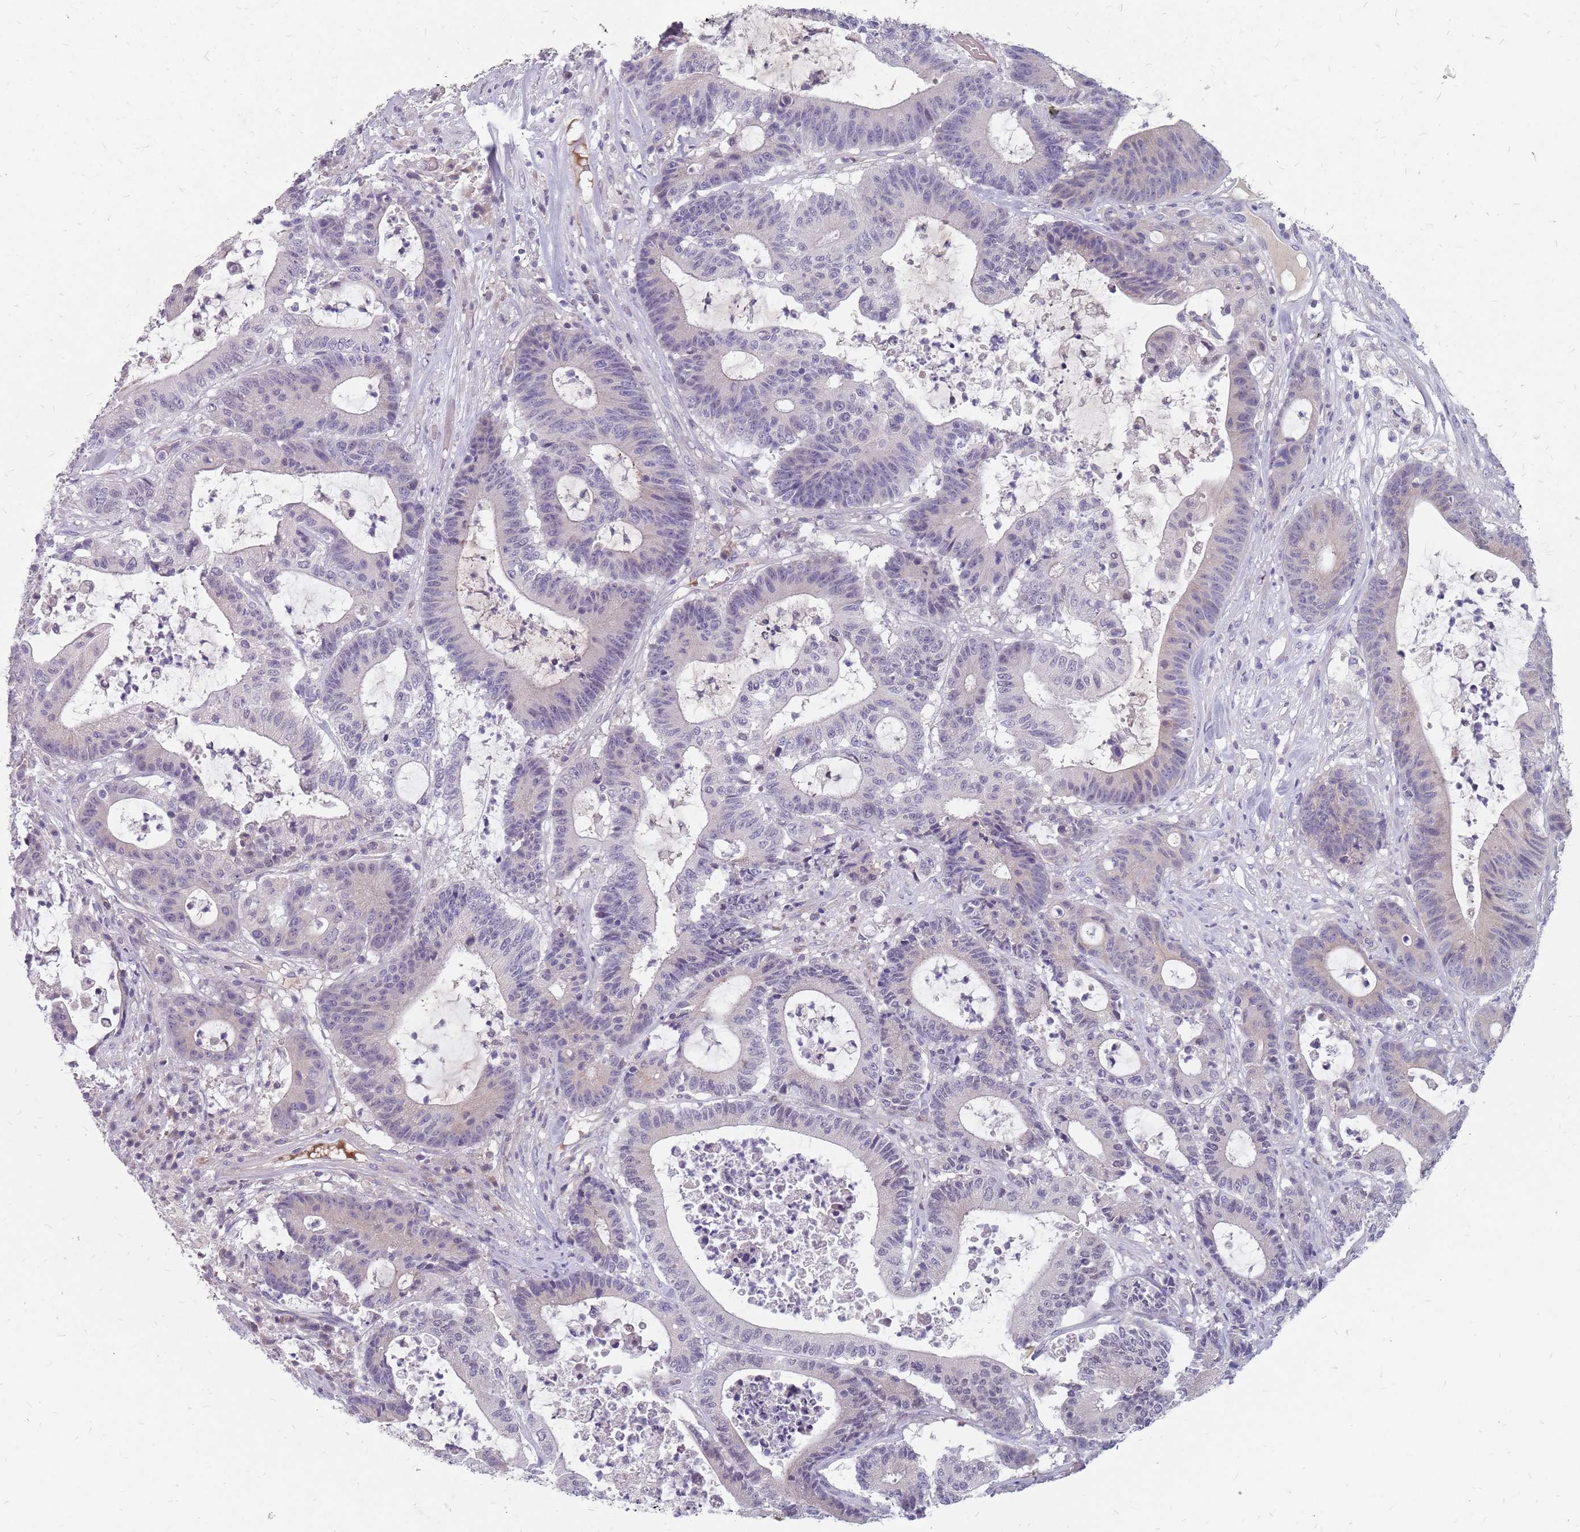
{"staining": {"intensity": "negative", "quantity": "none", "location": "none"}, "tissue": "colorectal cancer", "cell_type": "Tumor cells", "image_type": "cancer", "snomed": [{"axis": "morphology", "description": "Adenocarcinoma, NOS"}, {"axis": "topography", "description": "Colon"}], "caption": "Immunohistochemistry (IHC) of human colorectal cancer (adenocarcinoma) displays no positivity in tumor cells.", "gene": "CMTR2", "patient": {"sex": "female", "age": 84}}